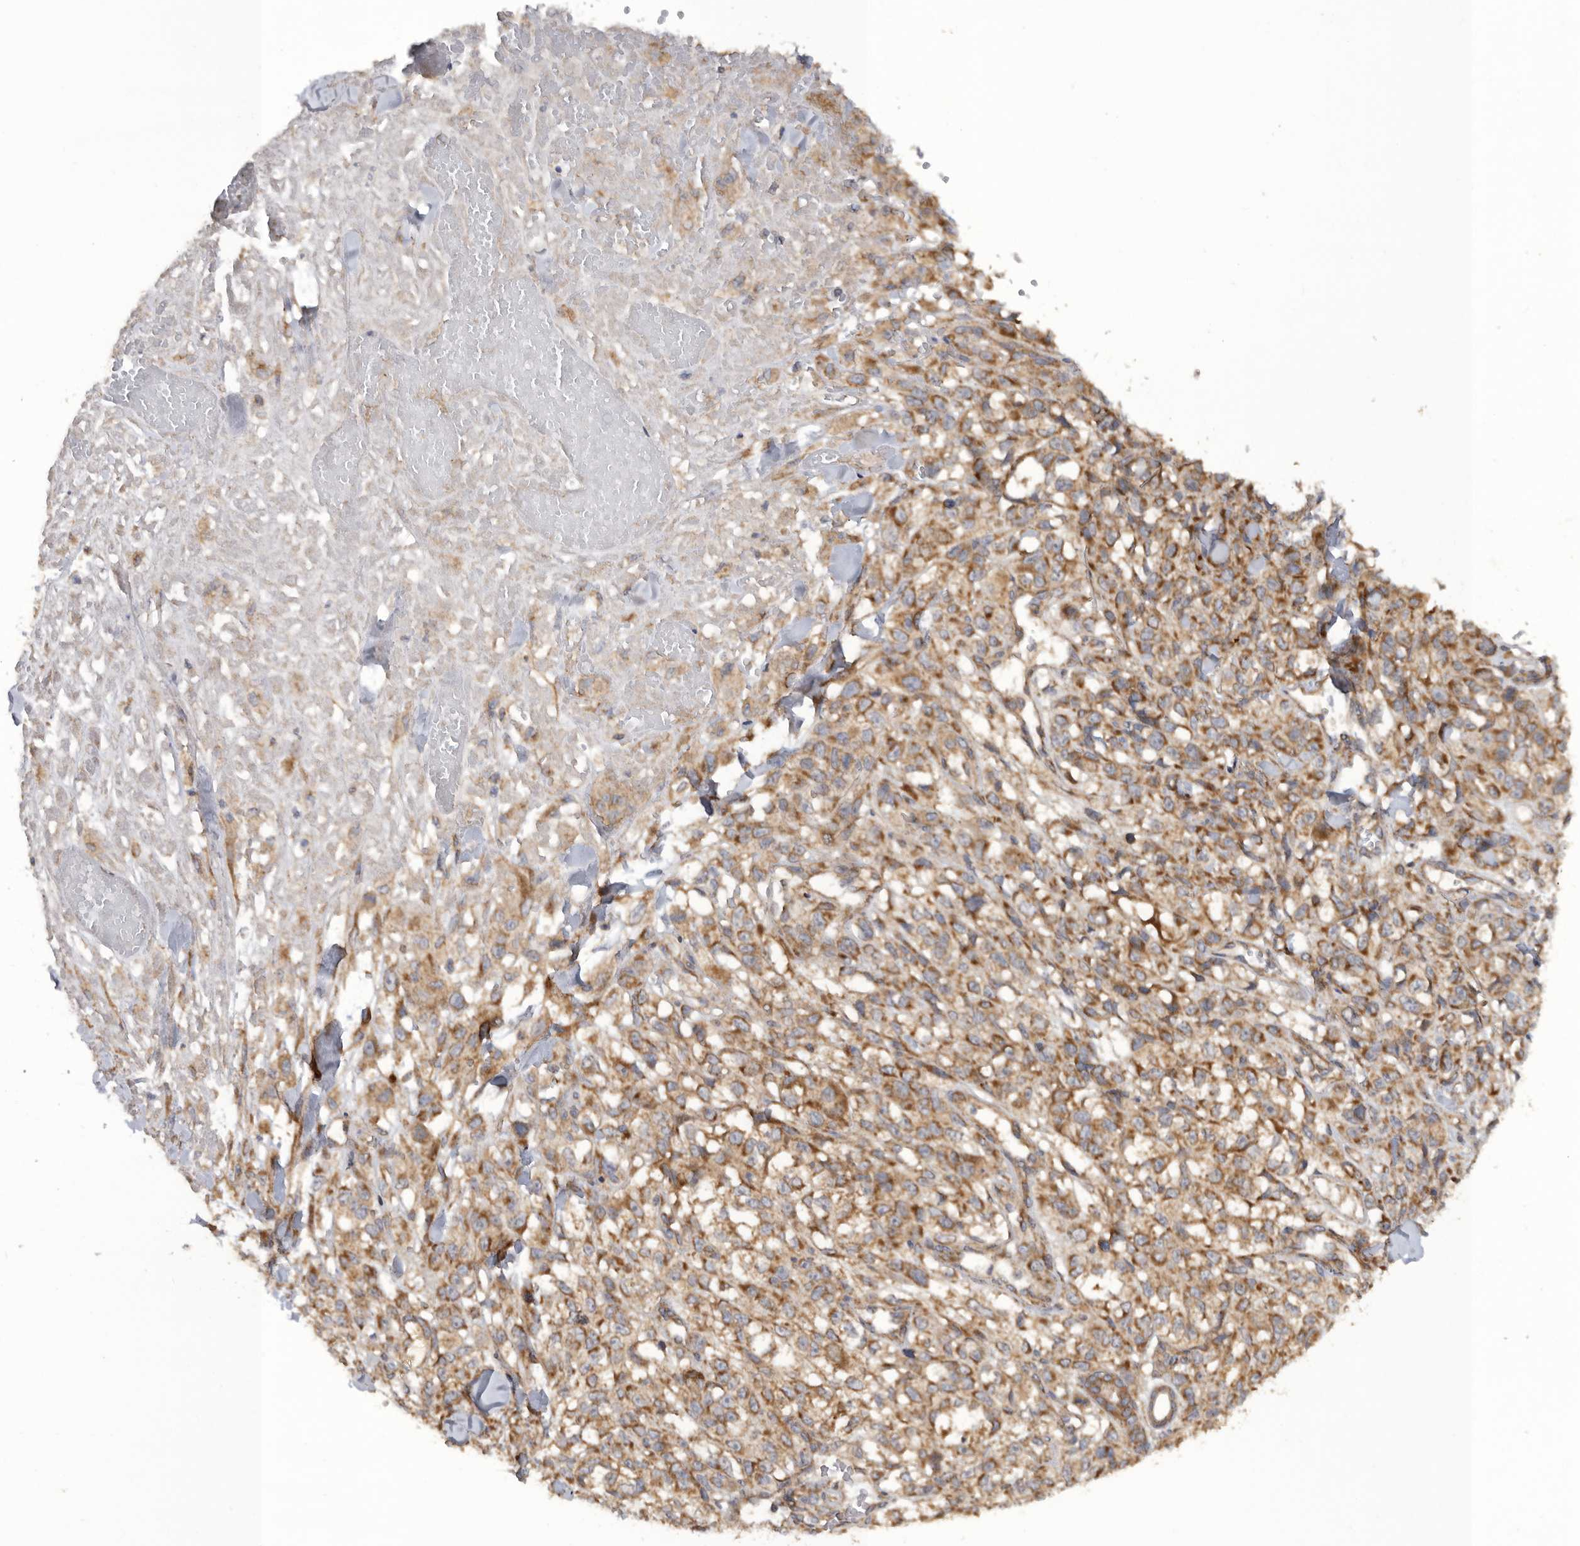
{"staining": {"intensity": "moderate", "quantity": ">75%", "location": "cytoplasmic/membranous"}, "tissue": "melanoma", "cell_type": "Tumor cells", "image_type": "cancer", "snomed": [{"axis": "morphology", "description": "Malignant melanoma, Metastatic site"}, {"axis": "topography", "description": "Skin"}], "caption": "A micrograph showing moderate cytoplasmic/membranous expression in approximately >75% of tumor cells in melanoma, as visualized by brown immunohistochemical staining.", "gene": "PODXL2", "patient": {"sex": "female", "age": 72}}